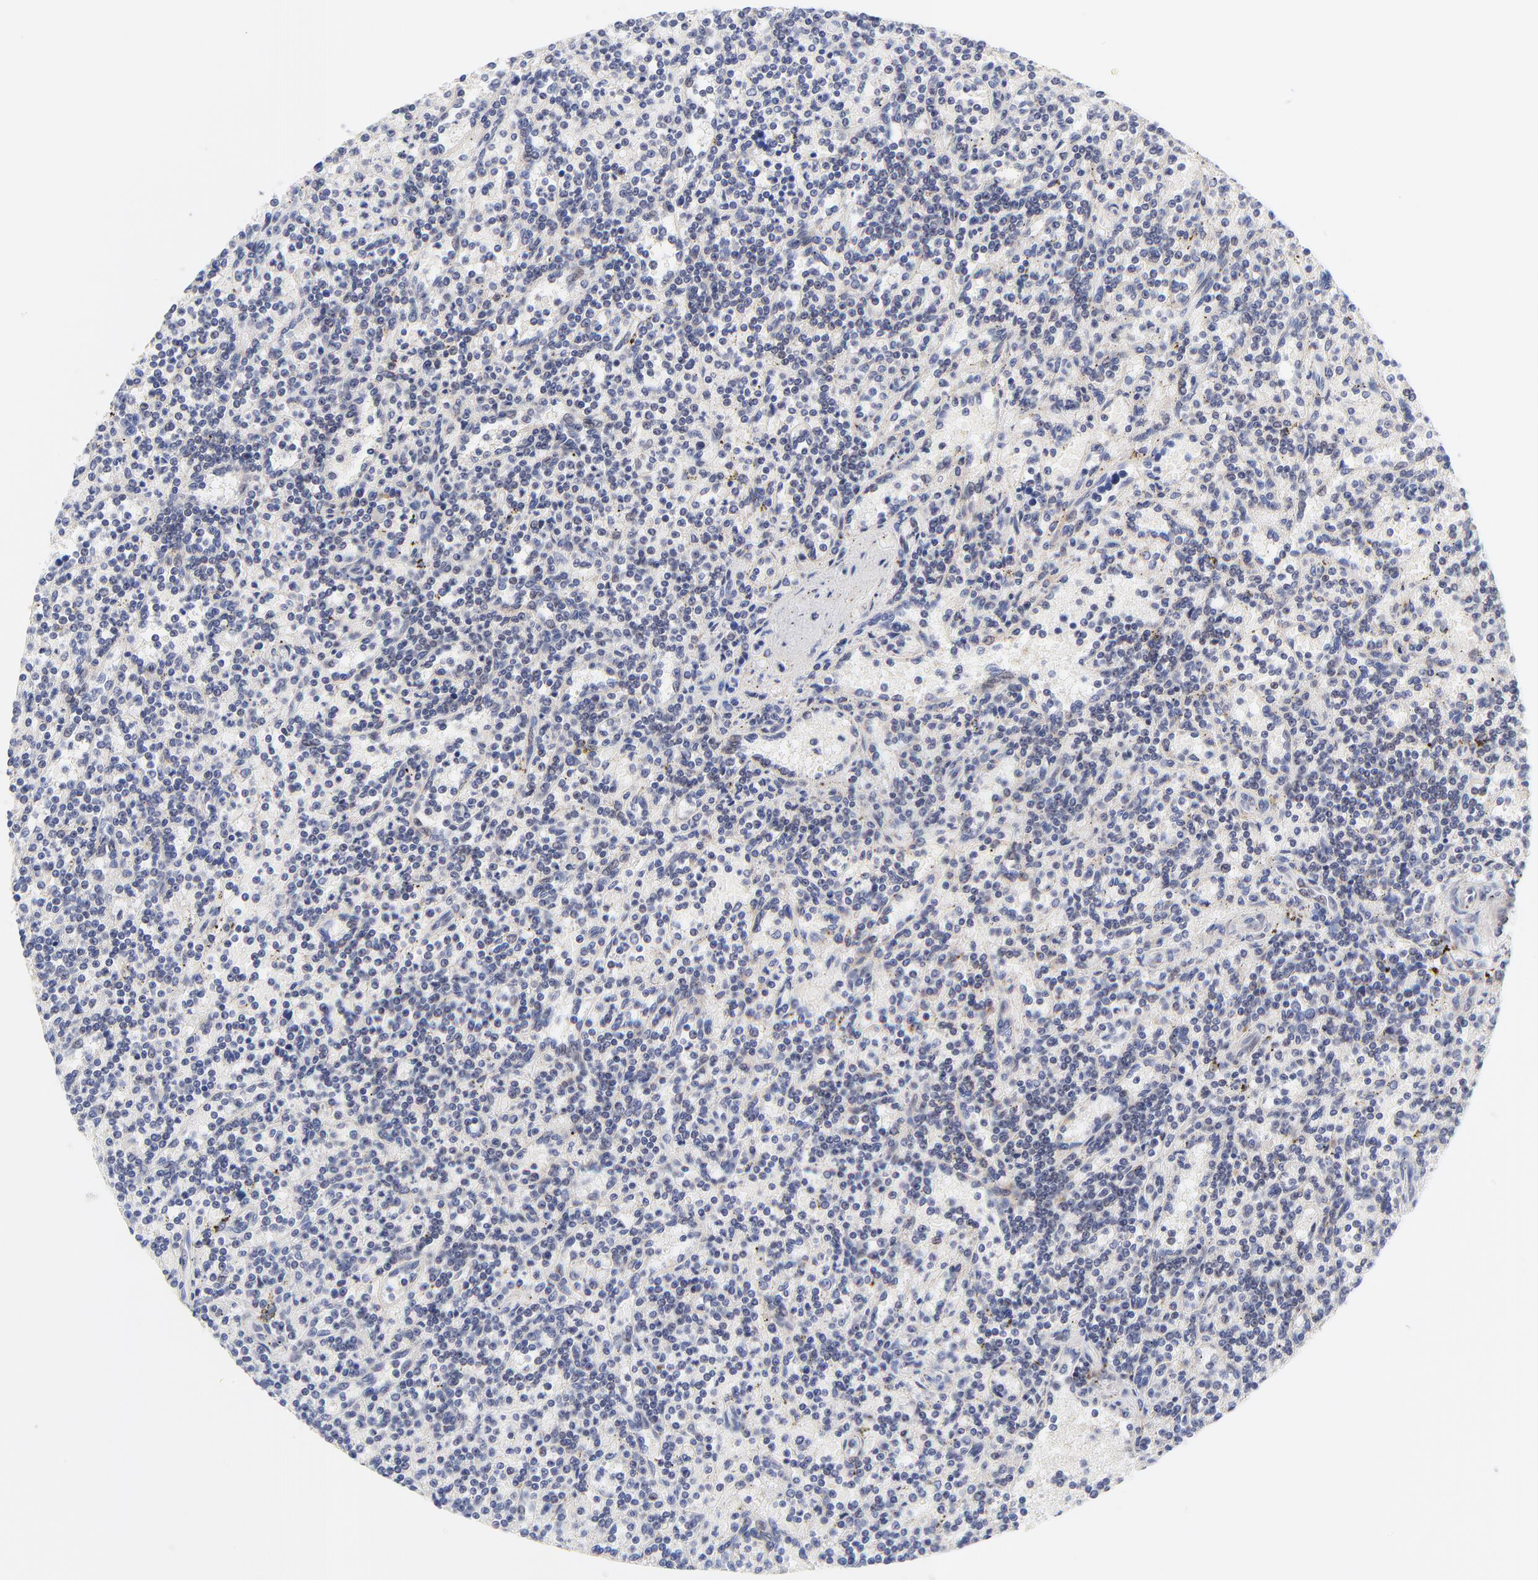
{"staining": {"intensity": "negative", "quantity": "none", "location": "none"}, "tissue": "lymphoma", "cell_type": "Tumor cells", "image_type": "cancer", "snomed": [{"axis": "morphology", "description": "Malignant lymphoma, non-Hodgkin's type, Low grade"}, {"axis": "topography", "description": "Spleen"}], "caption": "Low-grade malignant lymphoma, non-Hodgkin's type was stained to show a protein in brown. There is no significant staining in tumor cells.", "gene": "AFF2", "patient": {"sex": "male", "age": 73}}